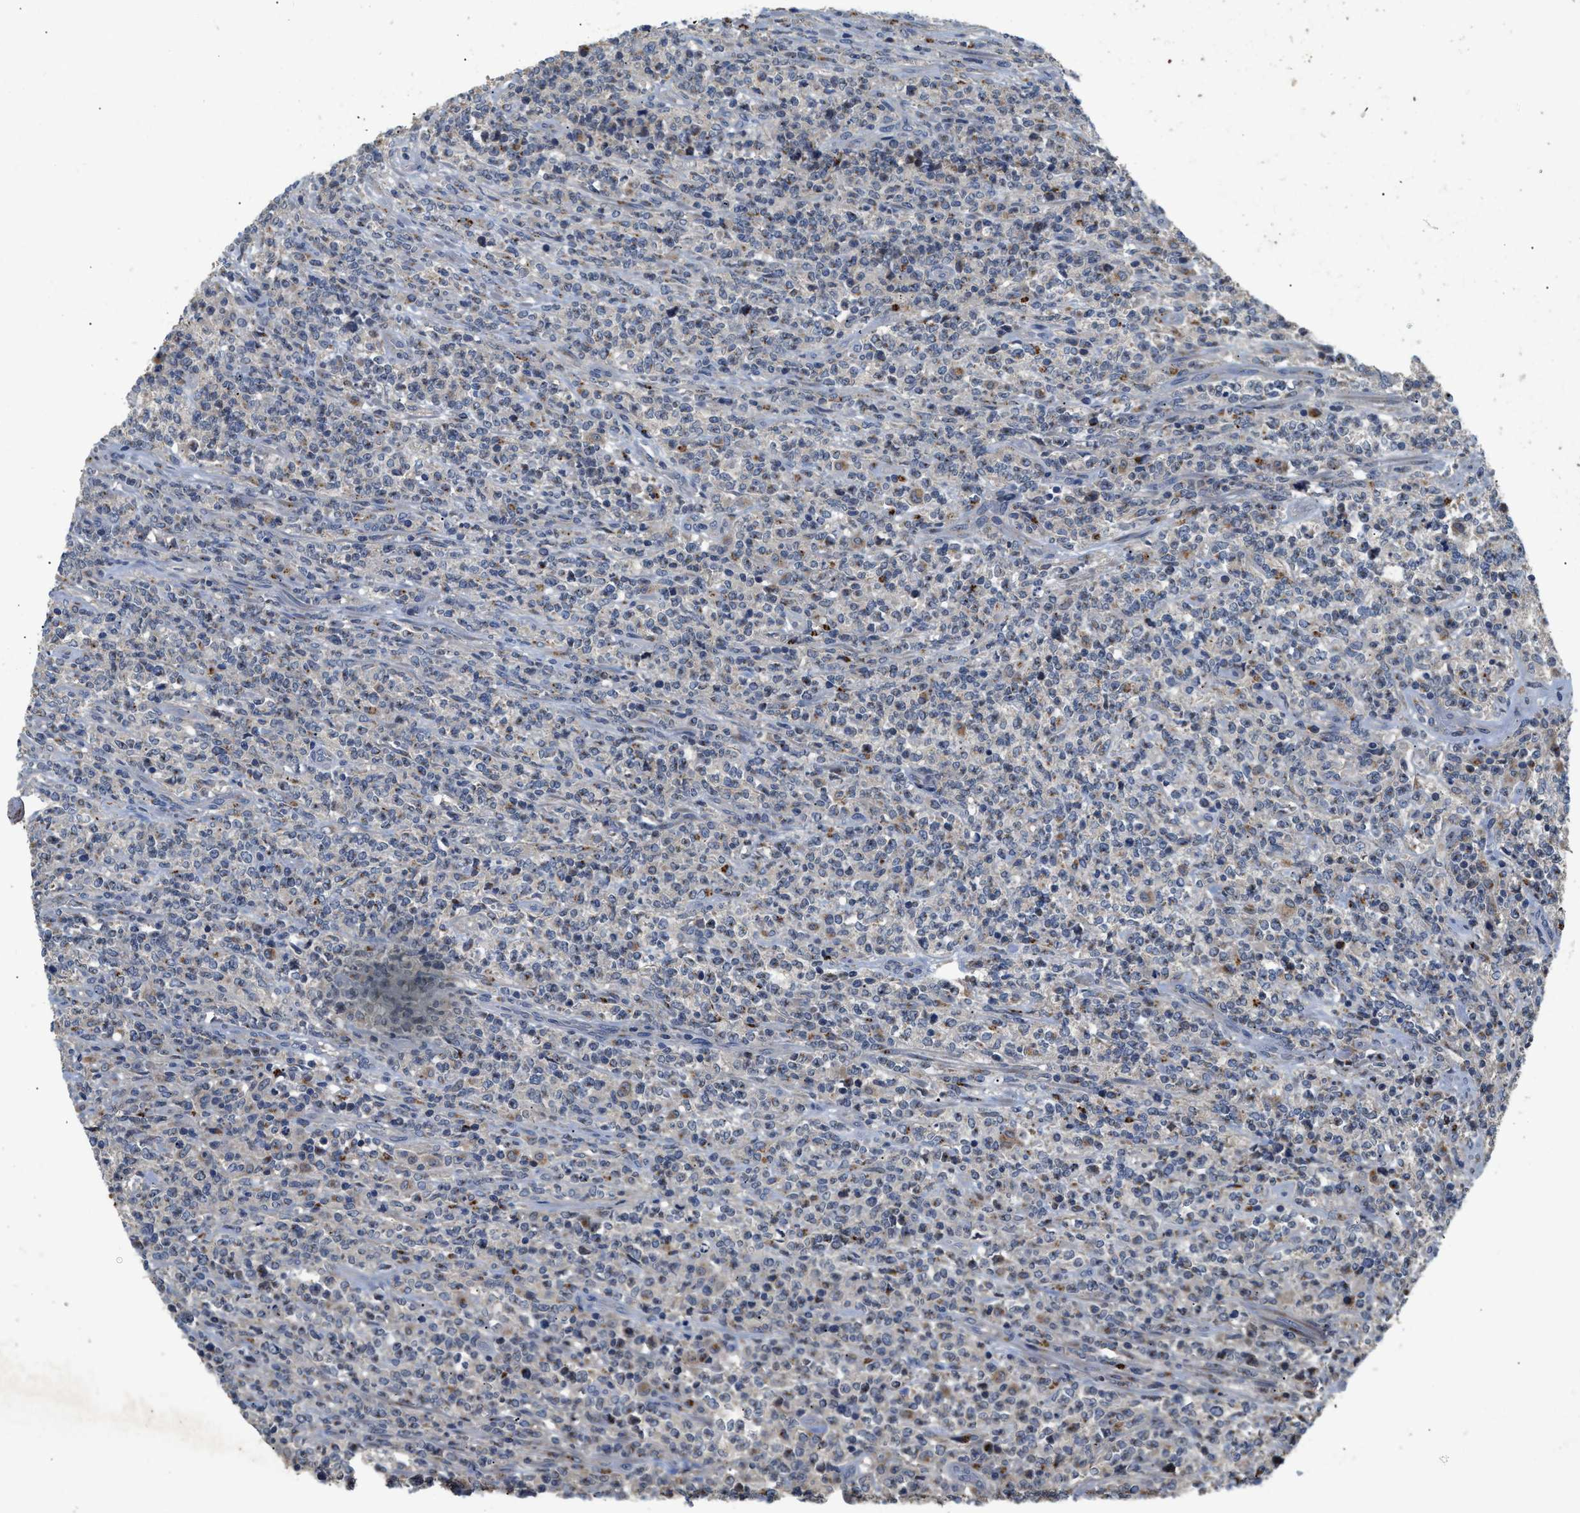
{"staining": {"intensity": "negative", "quantity": "none", "location": "none"}, "tissue": "lymphoma", "cell_type": "Tumor cells", "image_type": "cancer", "snomed": [{"axis": "morphology", "description": "Malignant lymphoma, non-Hodgkin's type, High grade"}, {"axis": "topography", "description": "Soft tissue"}], "caption": "Lymphoma was stained to show a protein in brown. There is no significant staining in tumor cells.", "gene": "SIK2", "patient": {"sex": "male", "age": 18}}